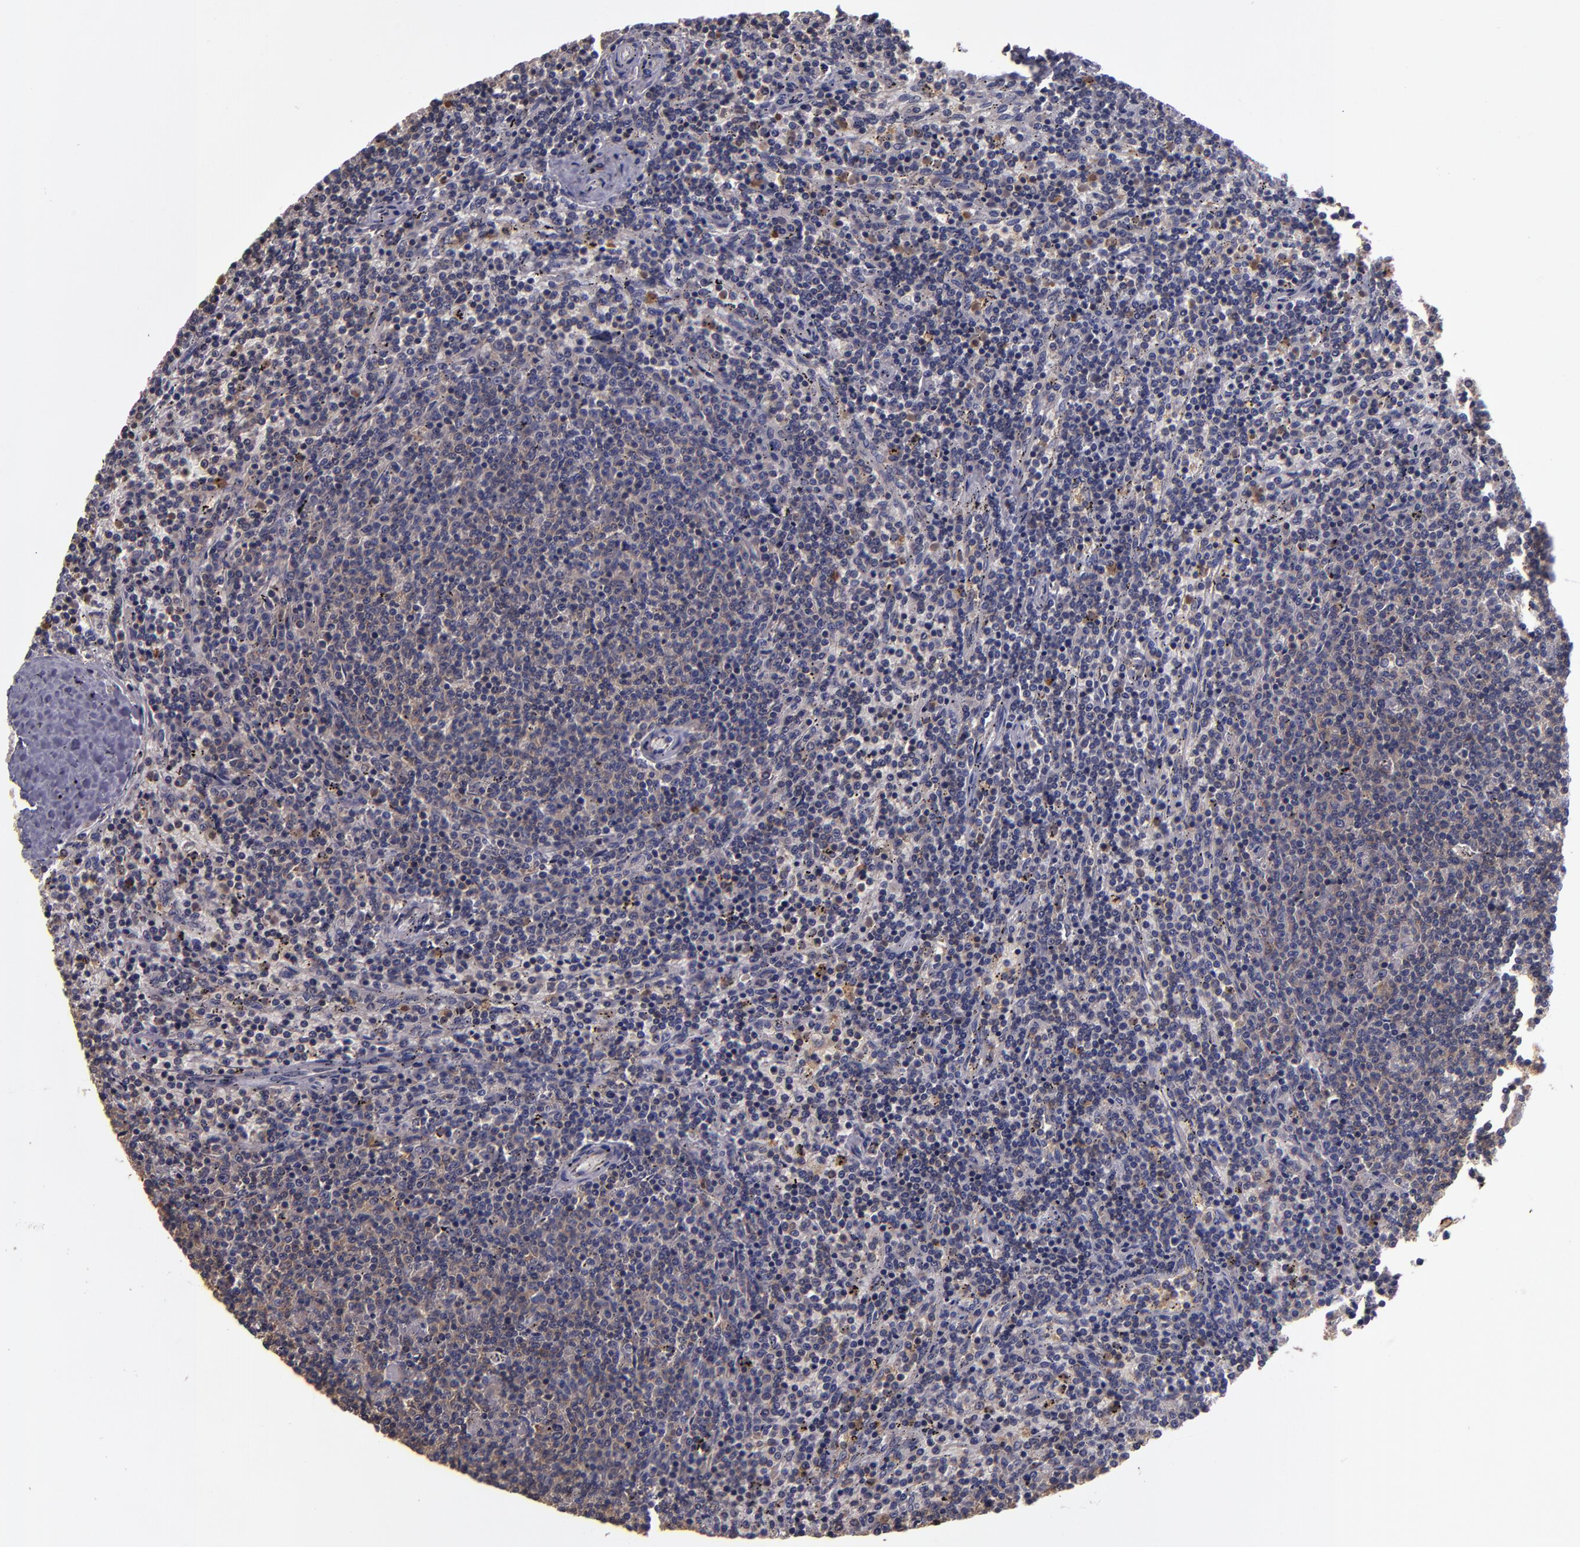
{"staining": {"intensity": "weak", "quantity": "25%-75%", "location": "cytoplasmic/membranous"}, "tissue": "lymphoma", "cell_type": "Tumor cells", "image_type": "cancer", "snomed": [{"axis": "morphology", "description": "Malignant lymphoma, non-Hodgkin's type, Low grade"}, {"axis": "topography", "description": "Spleen"}], "caption": "Low-grade malignant lymphoma, non-Hodgkin's type stained with a brown dye exhibits weak cytoplasmic/membranous positive expression in about 25%-75% of tumor cells.", "gene": "CARS1", "patient": {"sex": "female", "age": 50}}